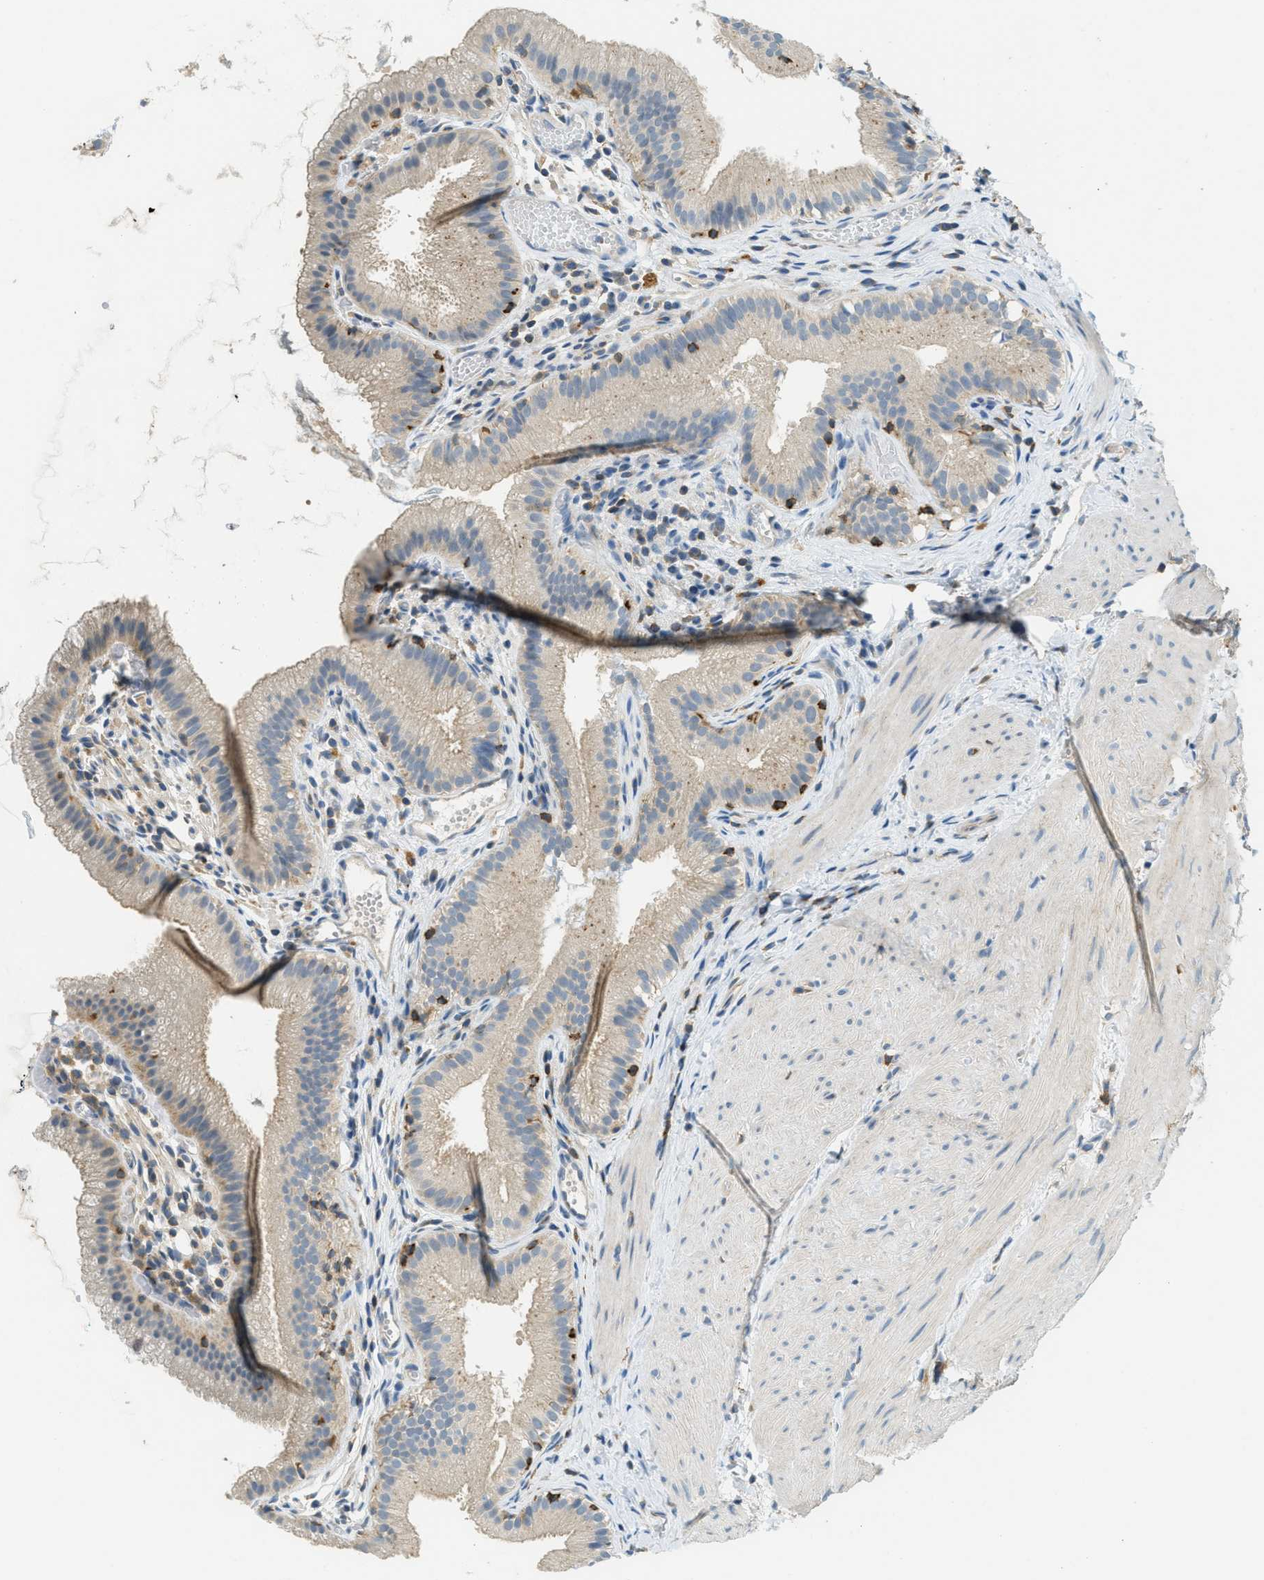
{"staining": {"intensity": "moderate", "quantity": "25%-75%", "location": "cytoplasmic/membranous"}, "tissue": "gallbladder", "cell_type": "Glandular cells", "image_type": "normal", "snomed": [{"axis": "morphology", "description": "Normal tissue, NOS"}, {"axis": "topography", "description": "Gallbladder"}], "caption": "Gallbladder stained for a protein (brown) shows moderate cytoplasmic/membranous positive expression in approximately 25%-75% of glandular cells.", "gene": "PLBD2", "patient": {"sex": "female", "age": 26}}